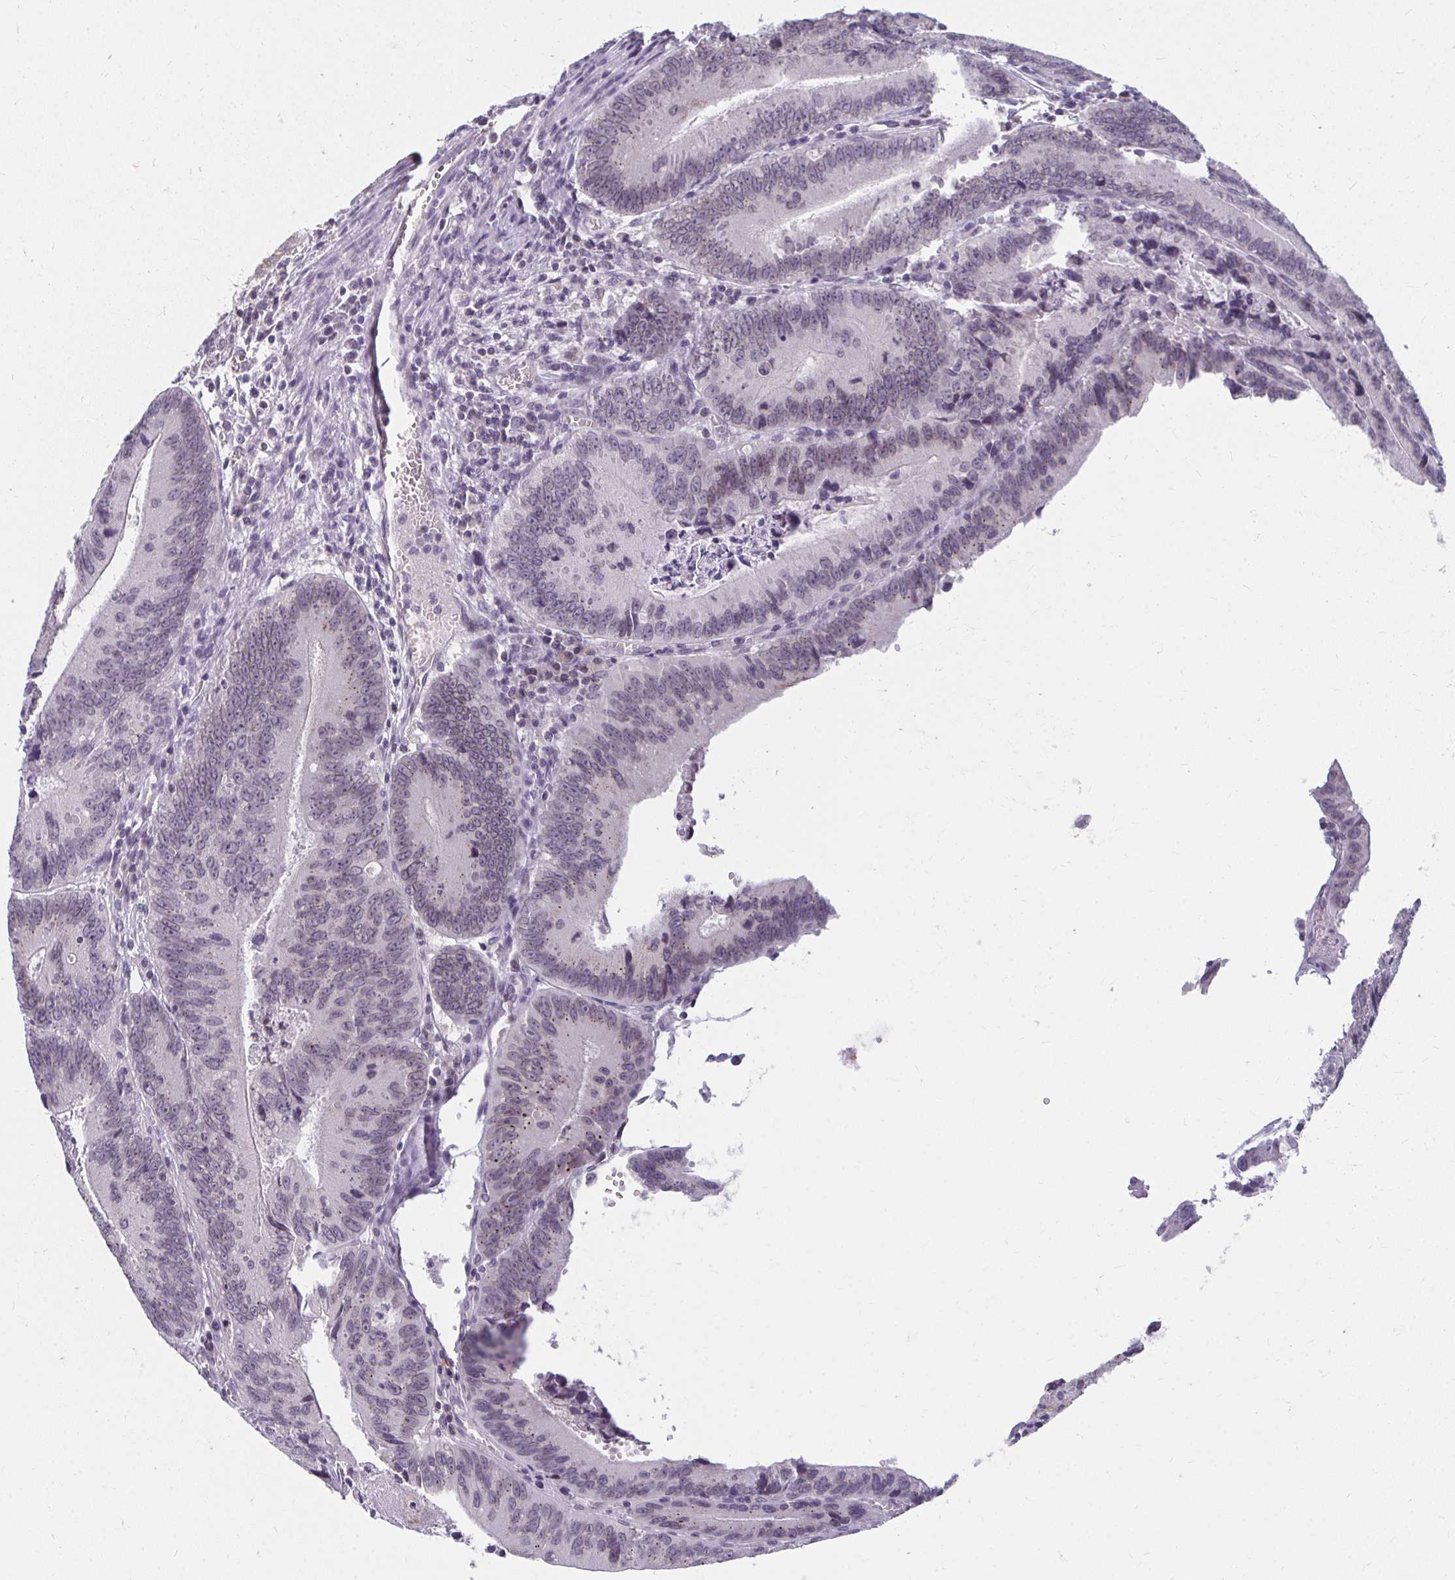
{"staining": {"intensity": "weak", "quantity": "<25%", "location": "nuclear"}, "tissue": "colorectal cancer", "cell_type": "Tumor cells", "image_type": "cancer", "snomed": [{"axis": "morphology", "description": "Adenocarcinoma, NOS"}, {"axis": "topography", "description": "Rectum"}], "caption": "Protein analysis of colorectal cancer (adenocarcinoma) exhibits no significant staining in tumor cells.", "gene": "NUP133", "patient": {"sex": "female", "age": 81}}